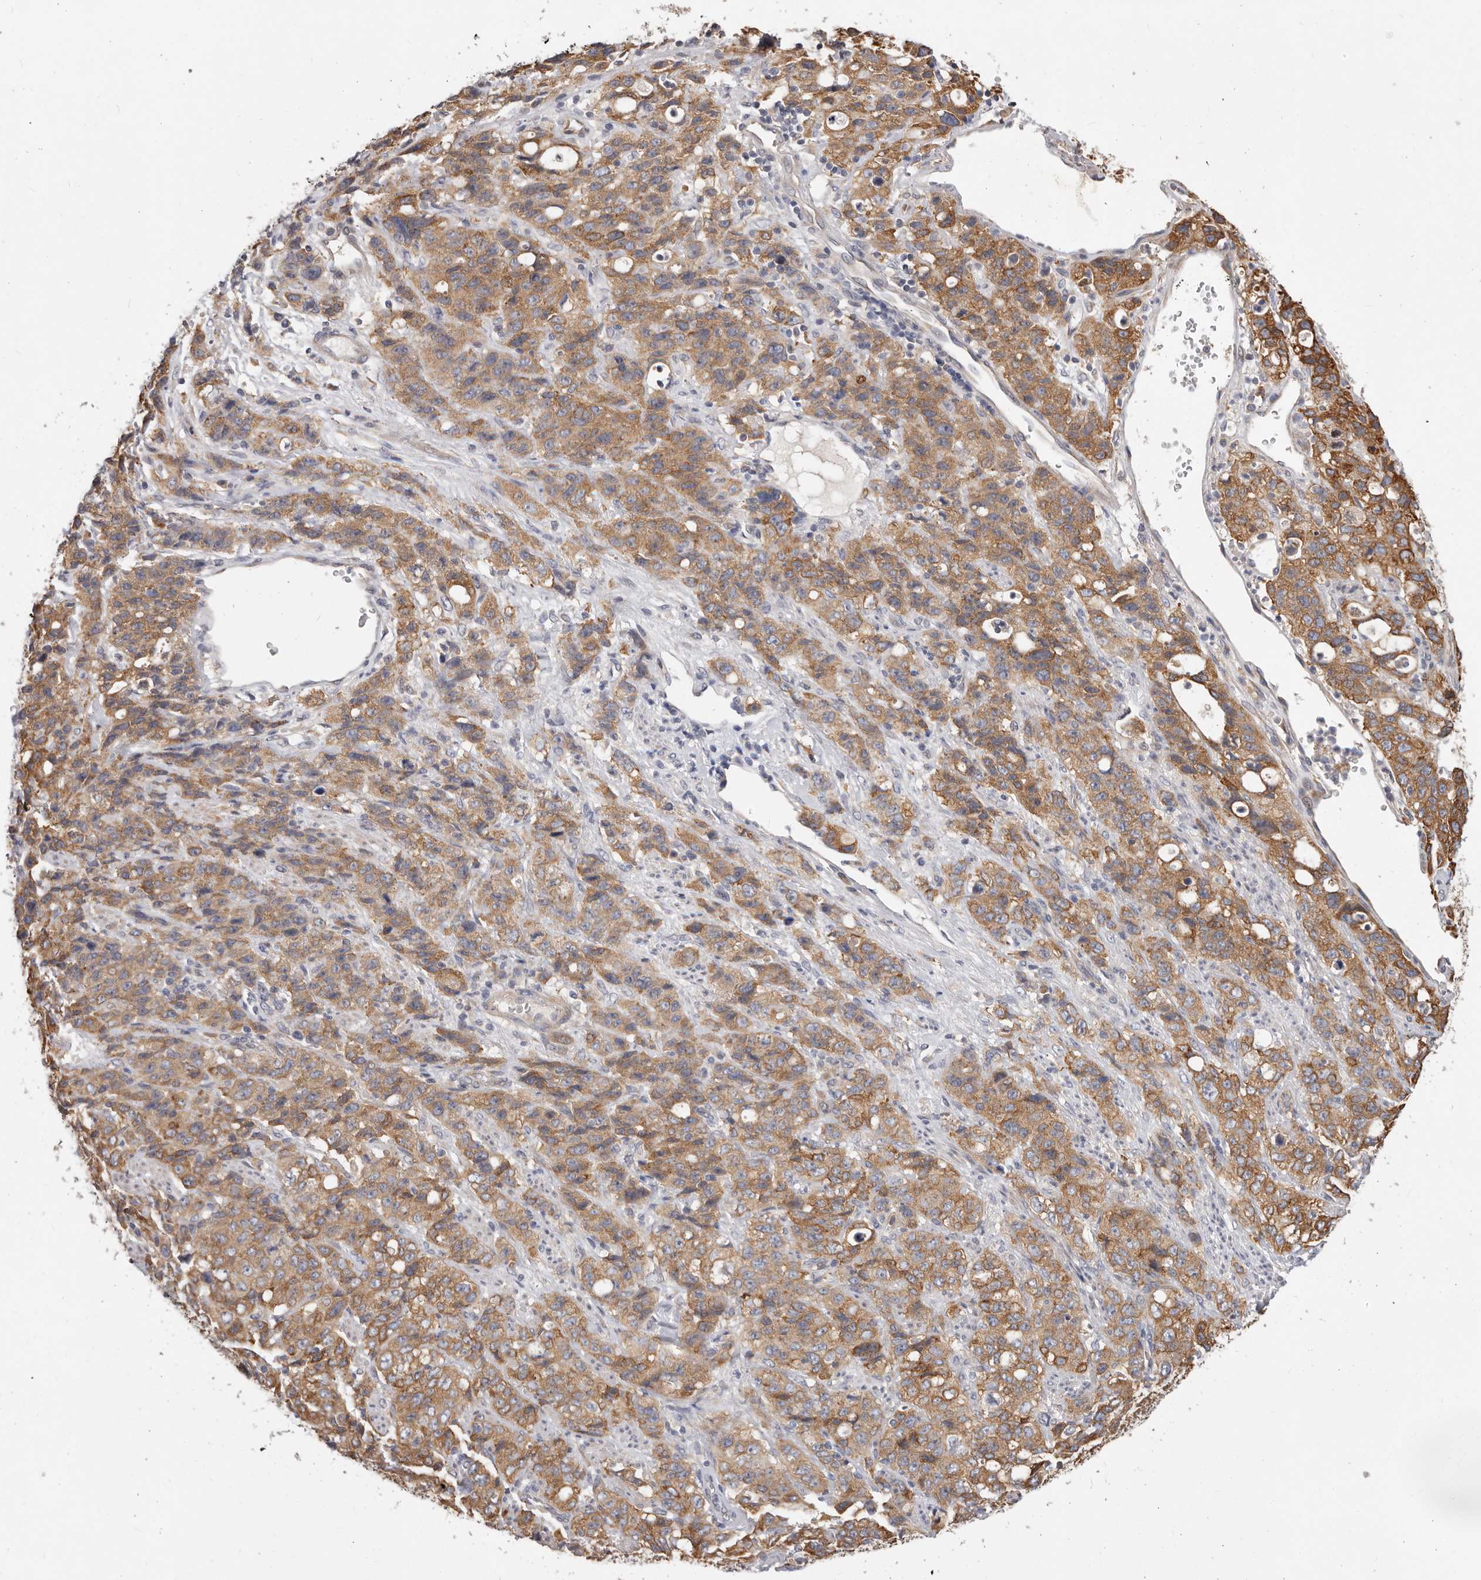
{"staining": {"intensity": "moderate", "quantity": ">75%", "location": "cytoplasmic/membranous"}, "tissue": "stomach cancer", "cell_type": "Tumor cells", "image_type": "cancer", "snomed": [{"axis": "morphology", "description": "Adenocarcinoma, NOS"}, {"axis": "topography", "description": "Stomach"}], "caption": "Protein expression analysis of human stomach adenocarcinoma reveals moderate cytoplasmic/membranous expression in about >75% of tumor cells. (Brightfield microscopy of DAB IHC at high magnification).", "gene": "TFB2M", "patient": {"sex": "male", "age": 48}}